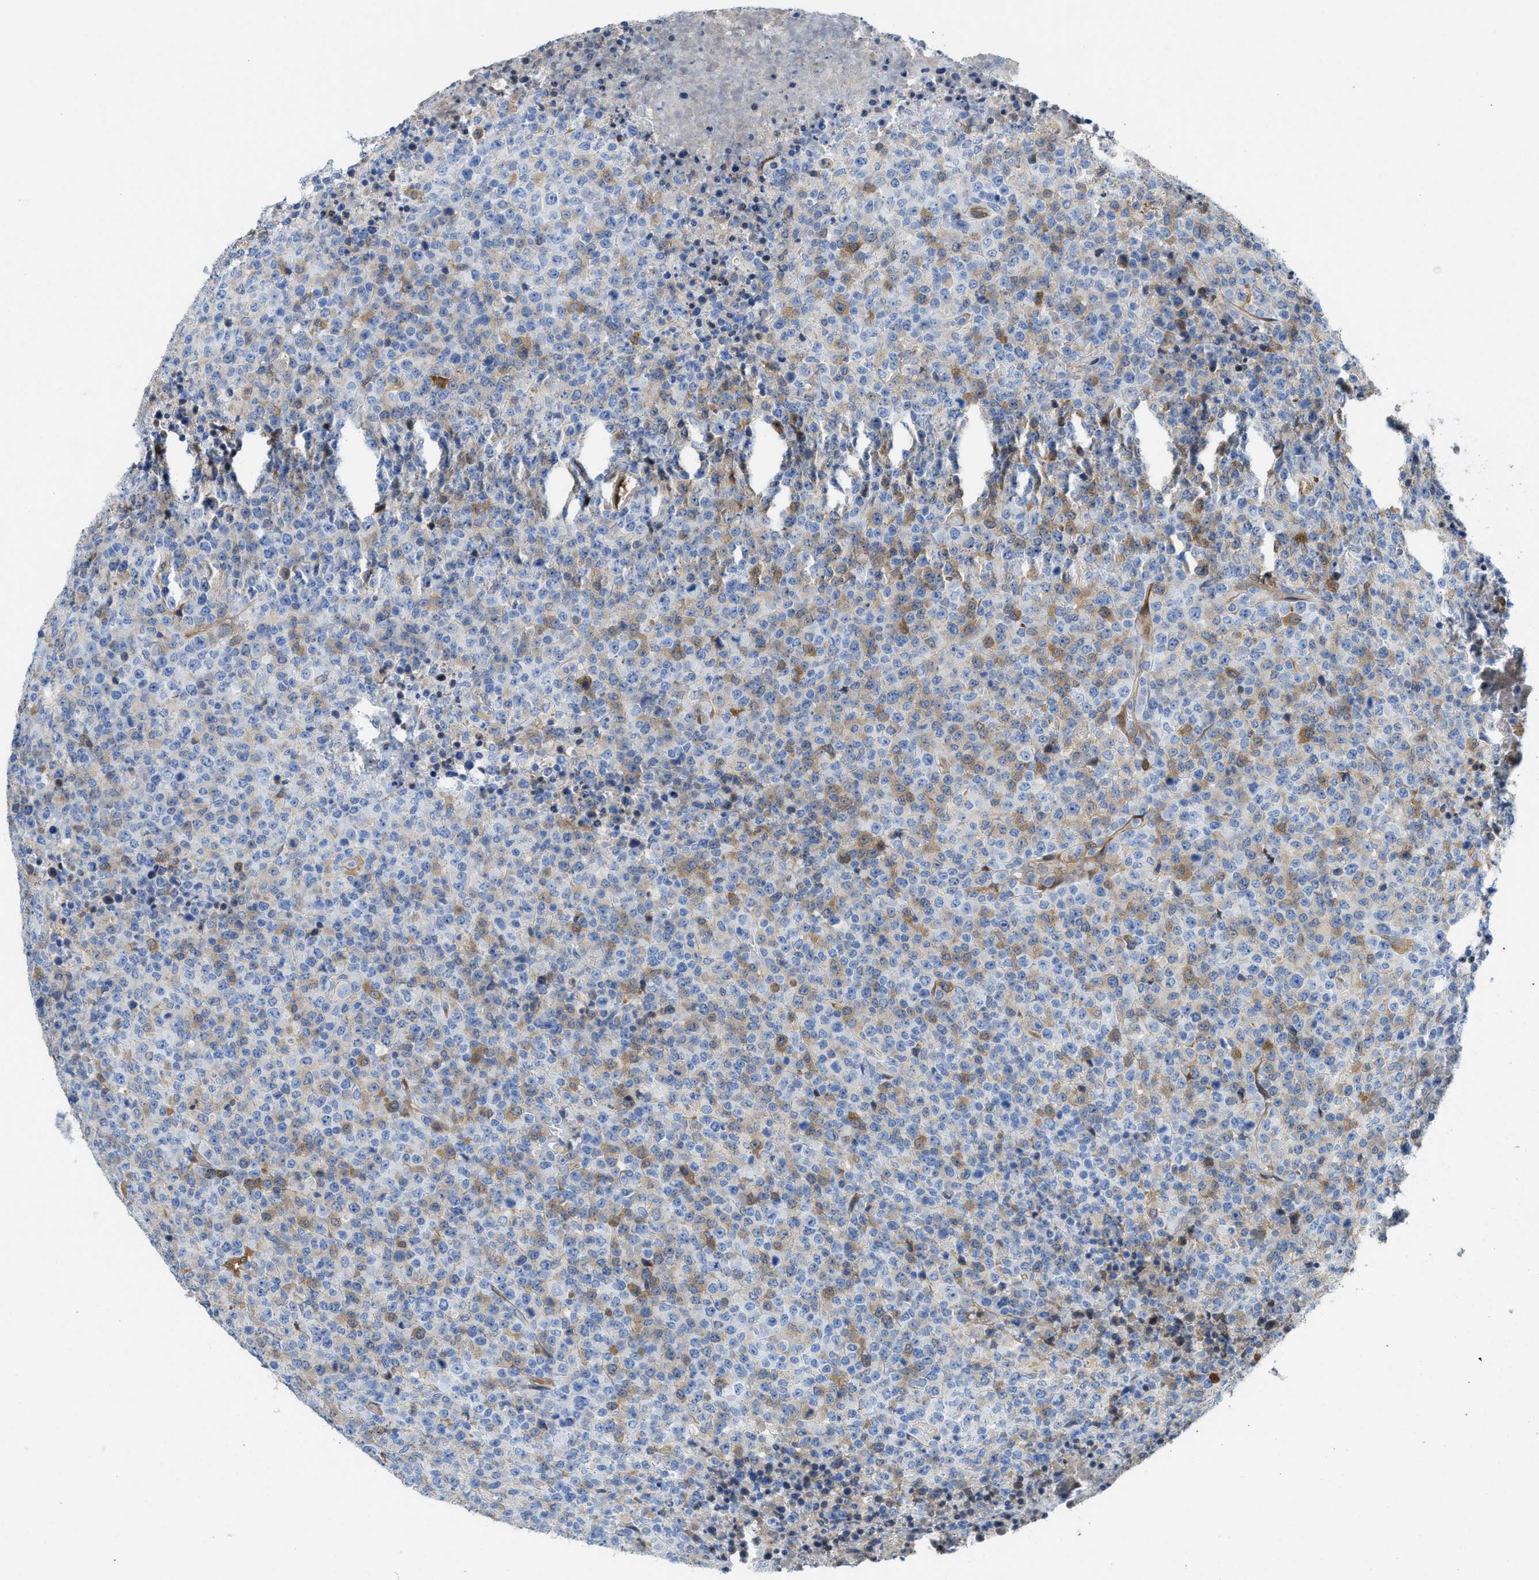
{"staining": {"intensity": "weak", "quantity": "<25%", "location": "cytoplasmic/membranous"}, "tissue": "lymphoma", "cell_type": "Tumor cells", "image_type": "cancer", "snomed": [{"axis": "morphology", "description": "Malignant lymphoma, non-Hodgkin's type, High grade"}, {"axis": "topography", "description": "Lymph node"}], "caption": "DAB immunohistochemical staining of human high-grade malignant lymphoma, non-Hodgkin's type shows no significant expression in tumor cells.", "gene": "ASS1", "patient": {"sex": "male", "age": 13}}